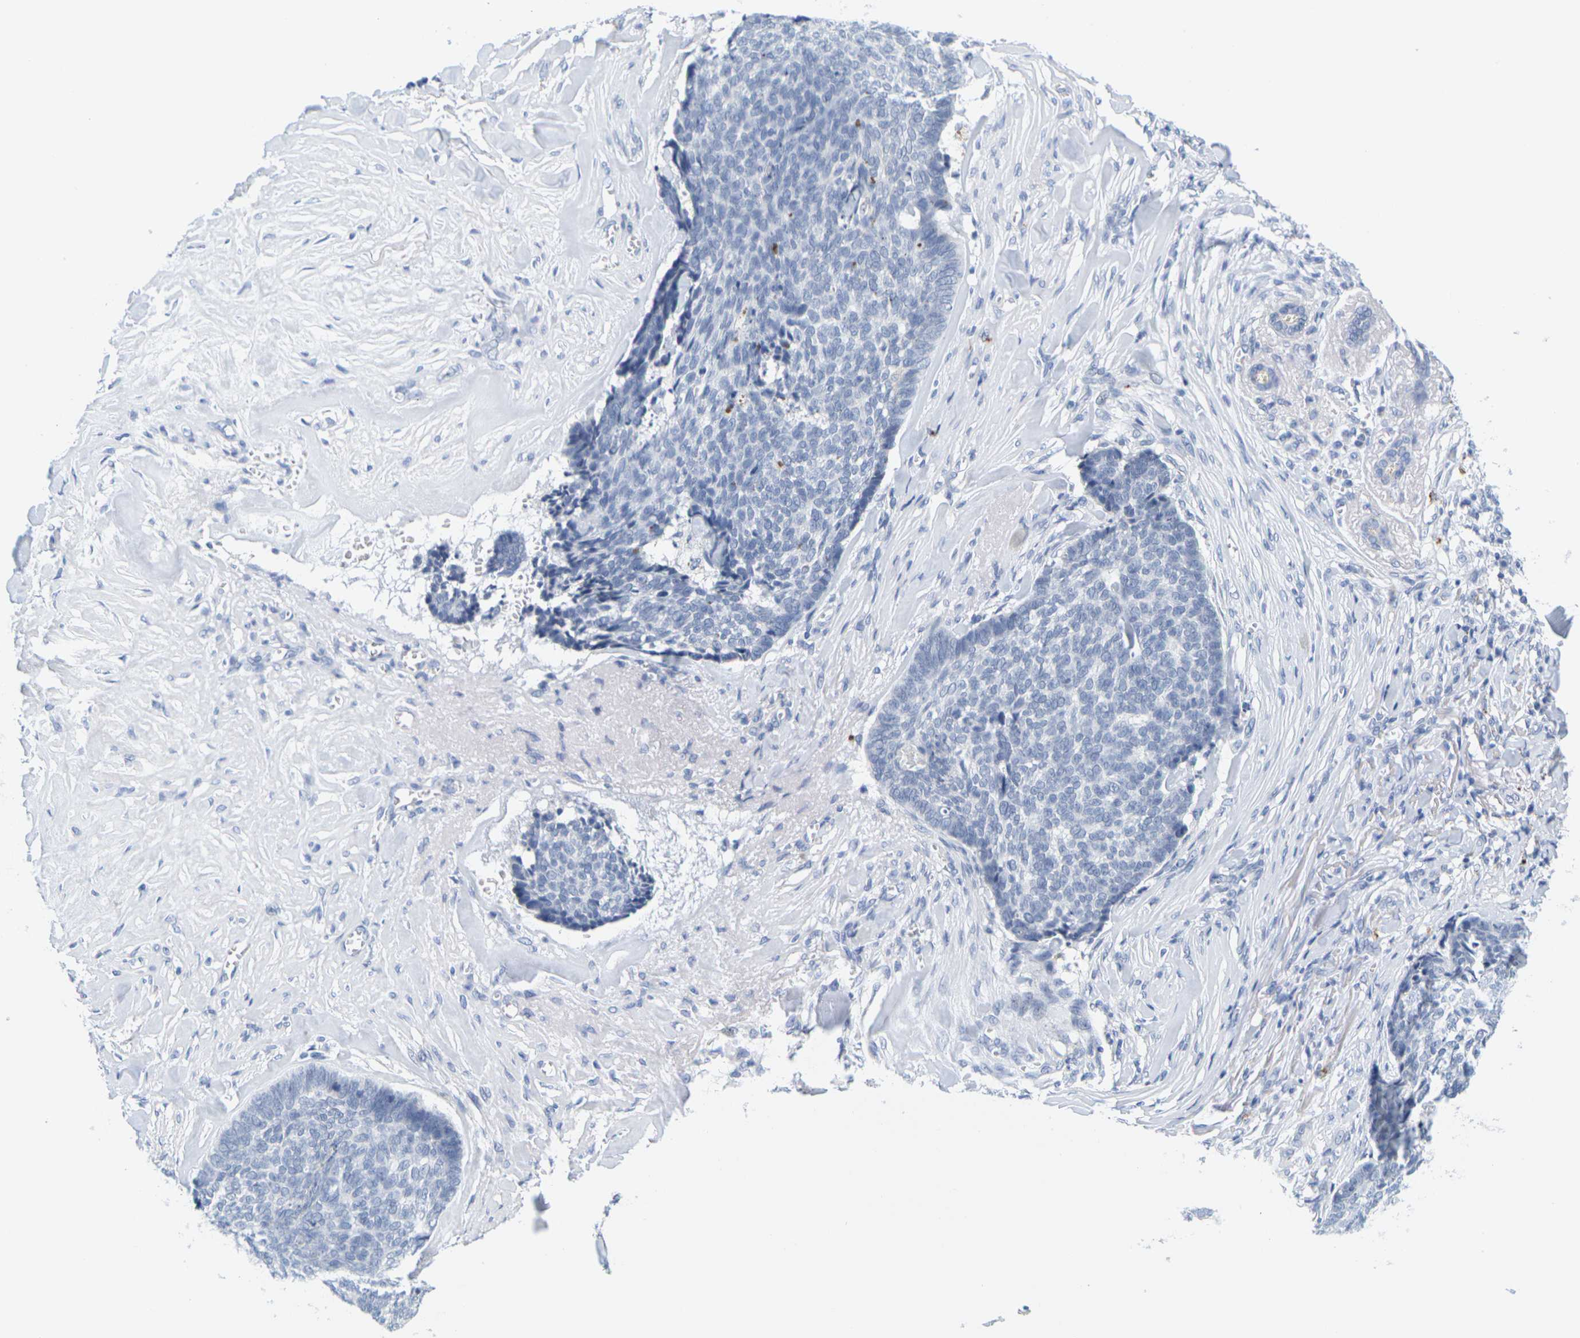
{"staining": {"intensity": "negative", "quantity": "none", "location": "none"}, "tissue": "skin cancer", "cell_type": "Tumor cells", "image_type": "cancer", "snomed": [{"axis": "morphology", "description": "Basal cell carcinoma"}, {"axis": "topography", "description": "Skin"}], "caption": "Micrograph shows no protein positivity in tumor cells of skin basal cell carcinoma tissue.", "gene": "HLA-DOB", "patient": {"sex": "male", "age": 84}}